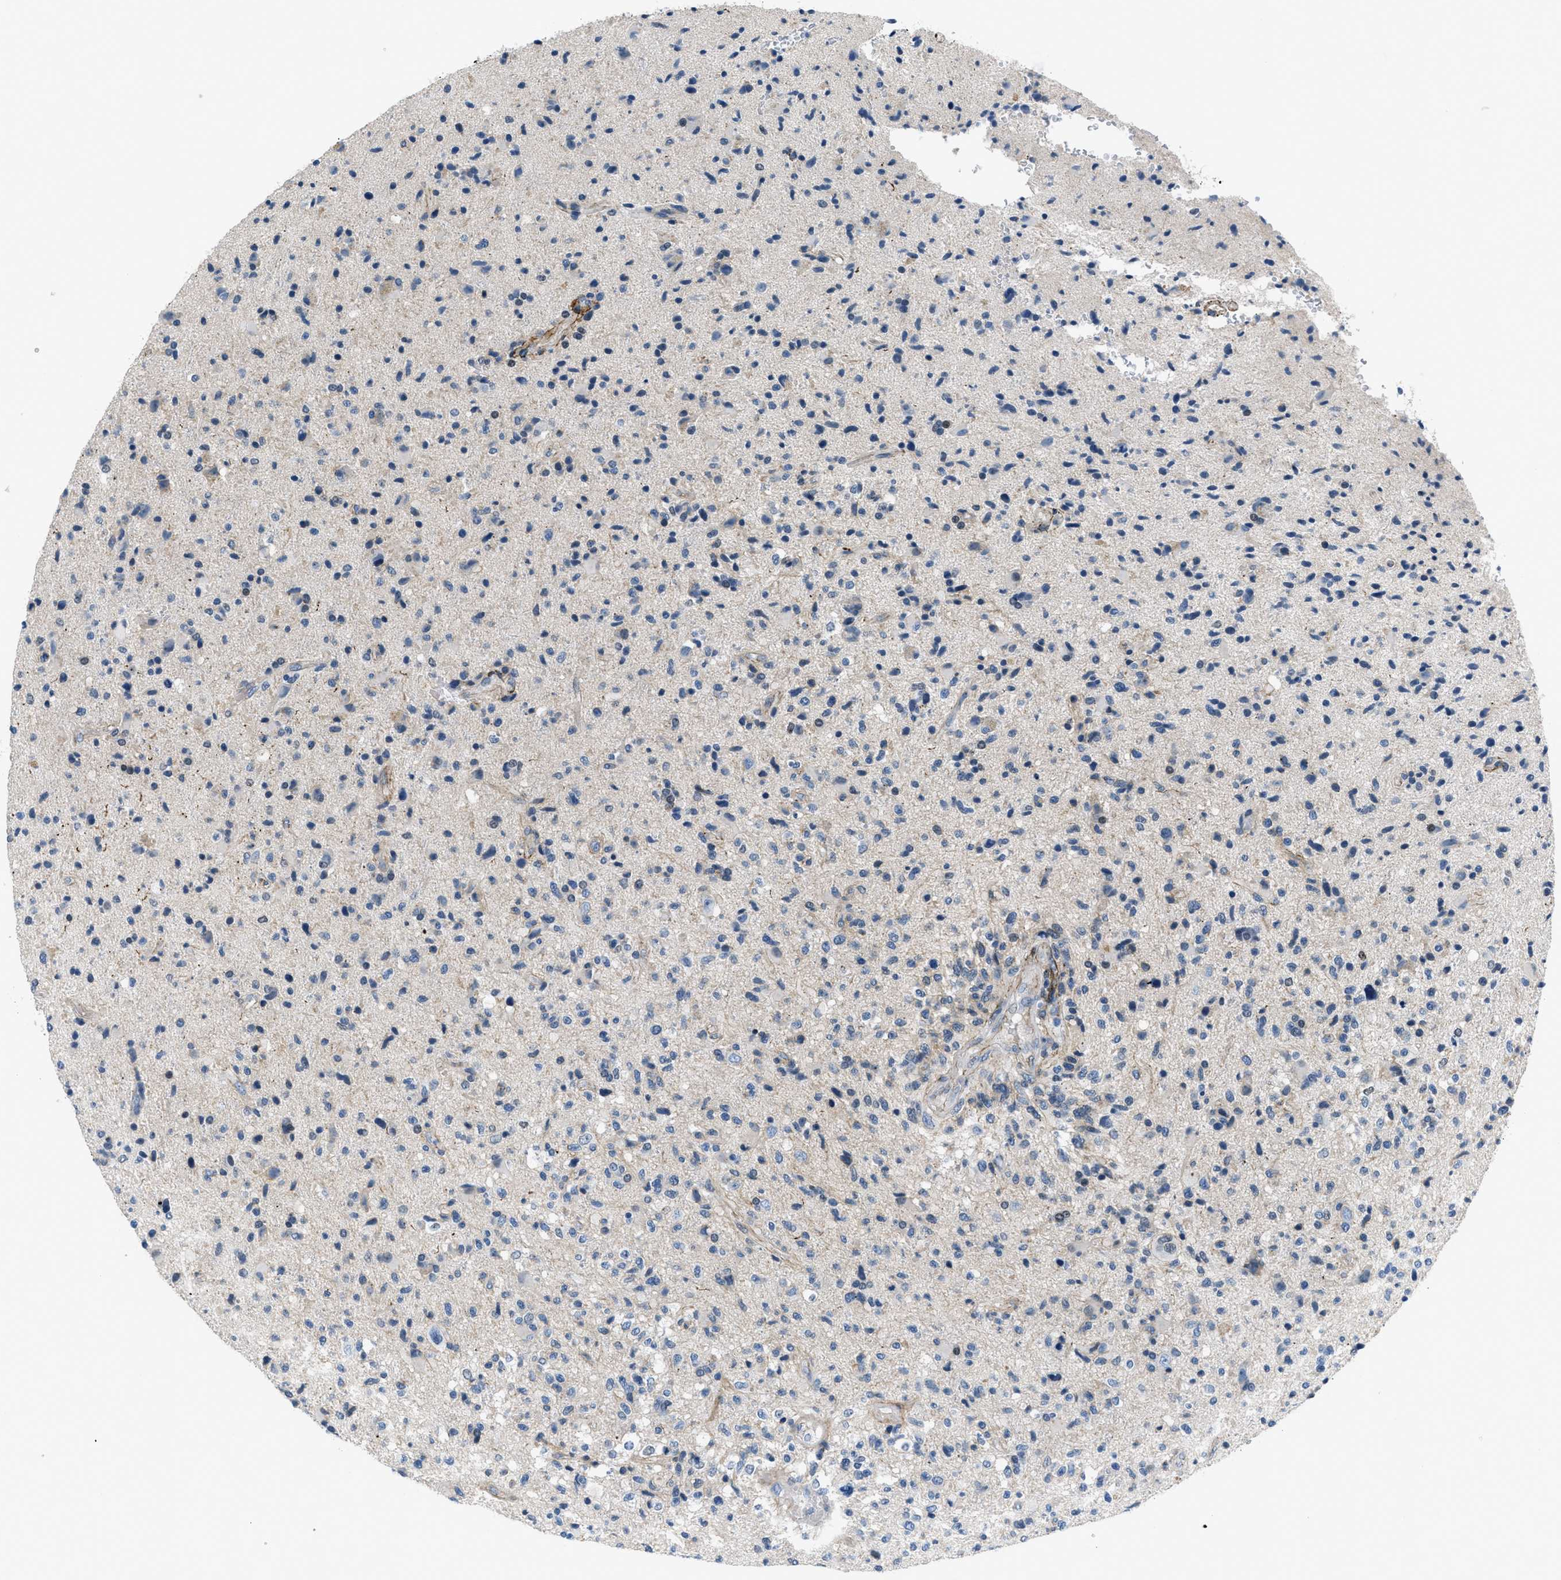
{"staining": {"intensity": "negative", "quantity": "none", "location": "none"}, "tissue": "glioma", "cell_type": "Tumor cells", "image_type": "cancer", "snomed": [{"axis": "morphology", "description": "Glioma, malignant, High grade"}, {"axis": "topography", "description": "Brain"}], "caption": "High-grade glioma (malignant) stained for a protein using immunohistochemistry (IHC) shows no expression tumor cells.", "gene": "FBN1", "patient": {"sex": "male", "age": 72}}